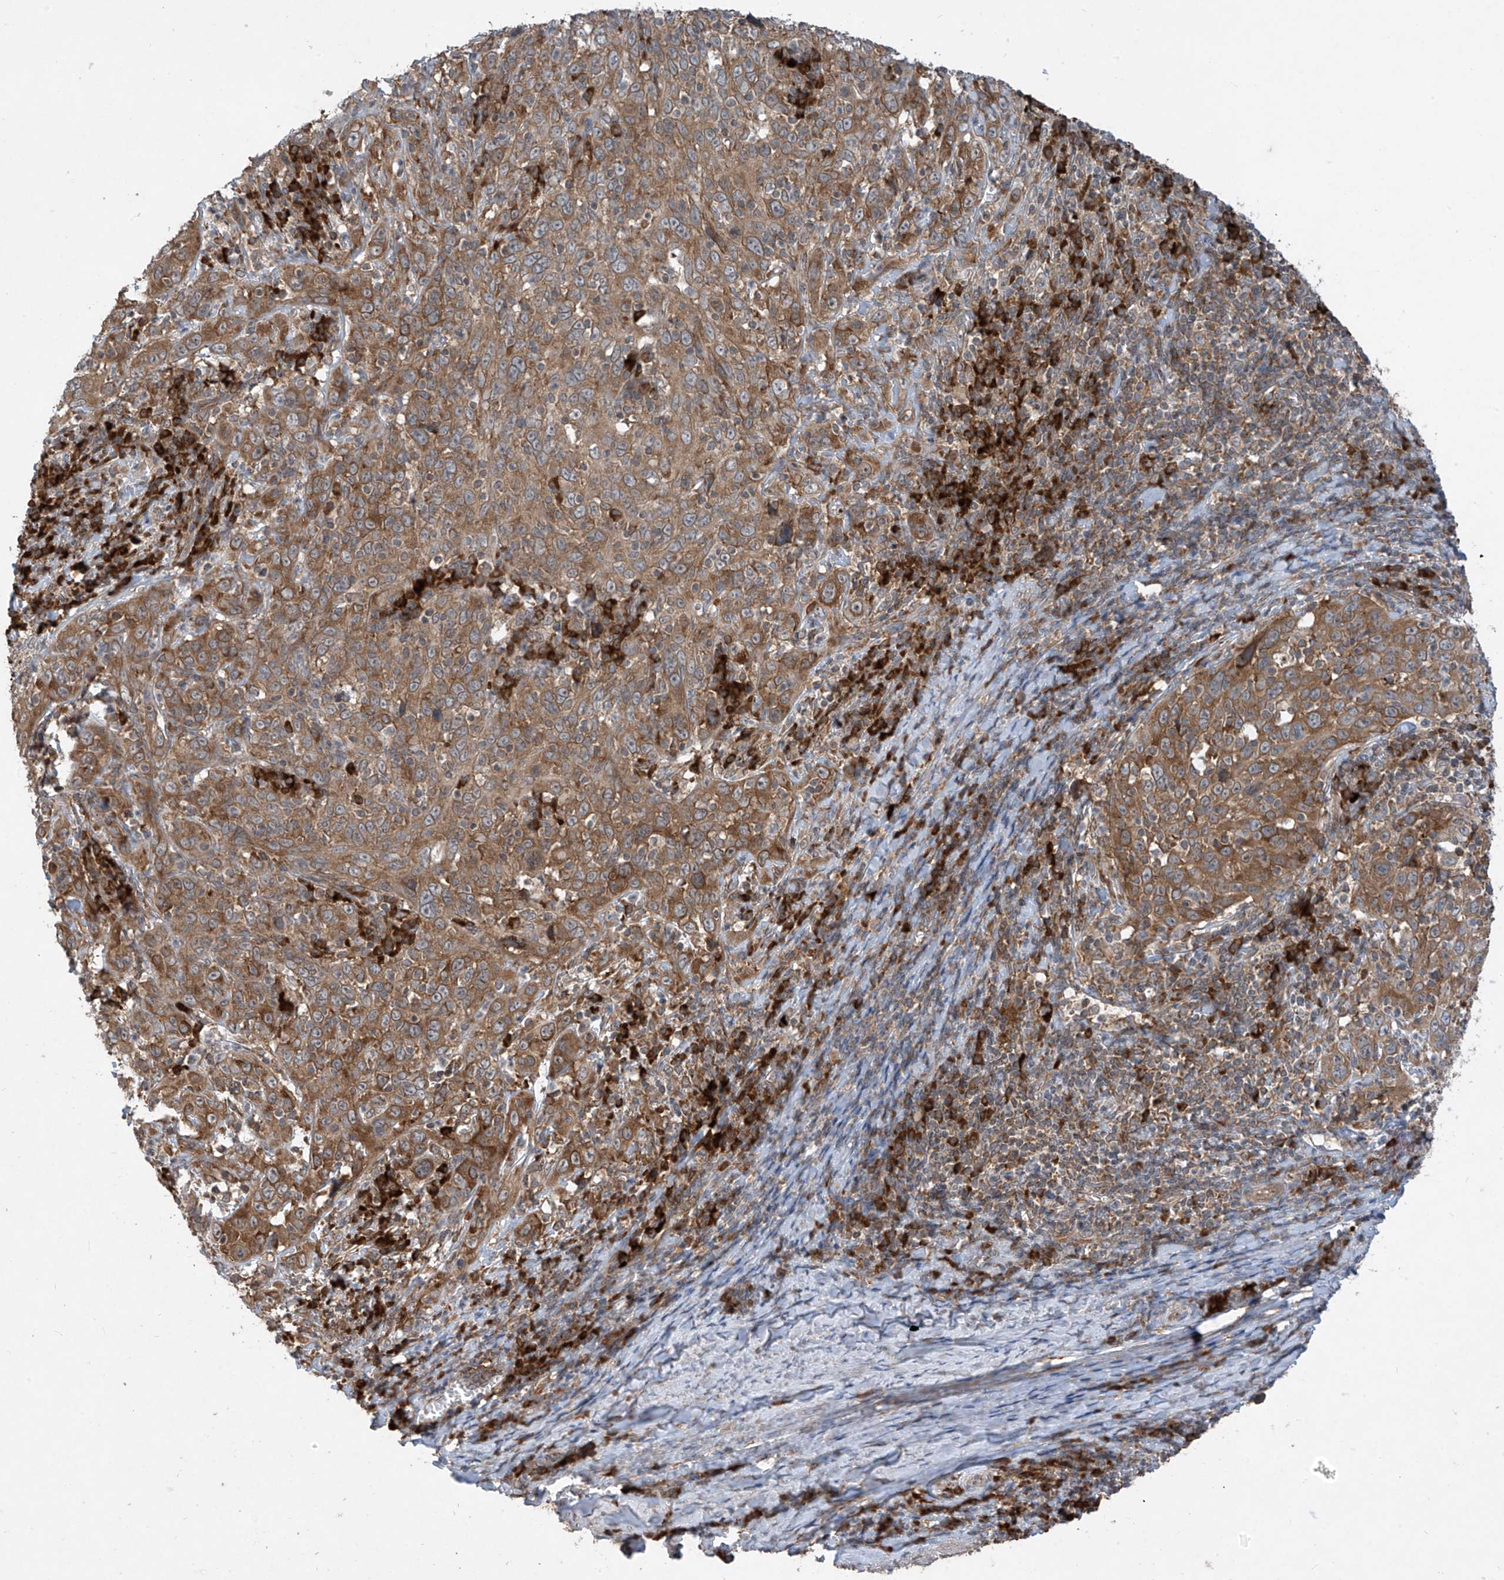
{"staining": {"intensity": "moderate", "quantity": ">75%", "location": "cytoplasmic/membranous"}, "tissue": "cervical cancer", "cell_type": "Tumor cells", "image_type": "cancer", "snomed": [{"axis": "morphology", "description": "Squamous cell carcinoma, NOS"}, {"axis": "topography", "description": "Cervix"}], "caption": "Immunohistochemistry (IHC) of cervical squamous cell carcinoma displays medium levels of moderate cytoplasmic/membranous staining in approximately >75% of tumor cells.", "gene": "RPL34", "patient": {"sex": "female", "age": 46}}